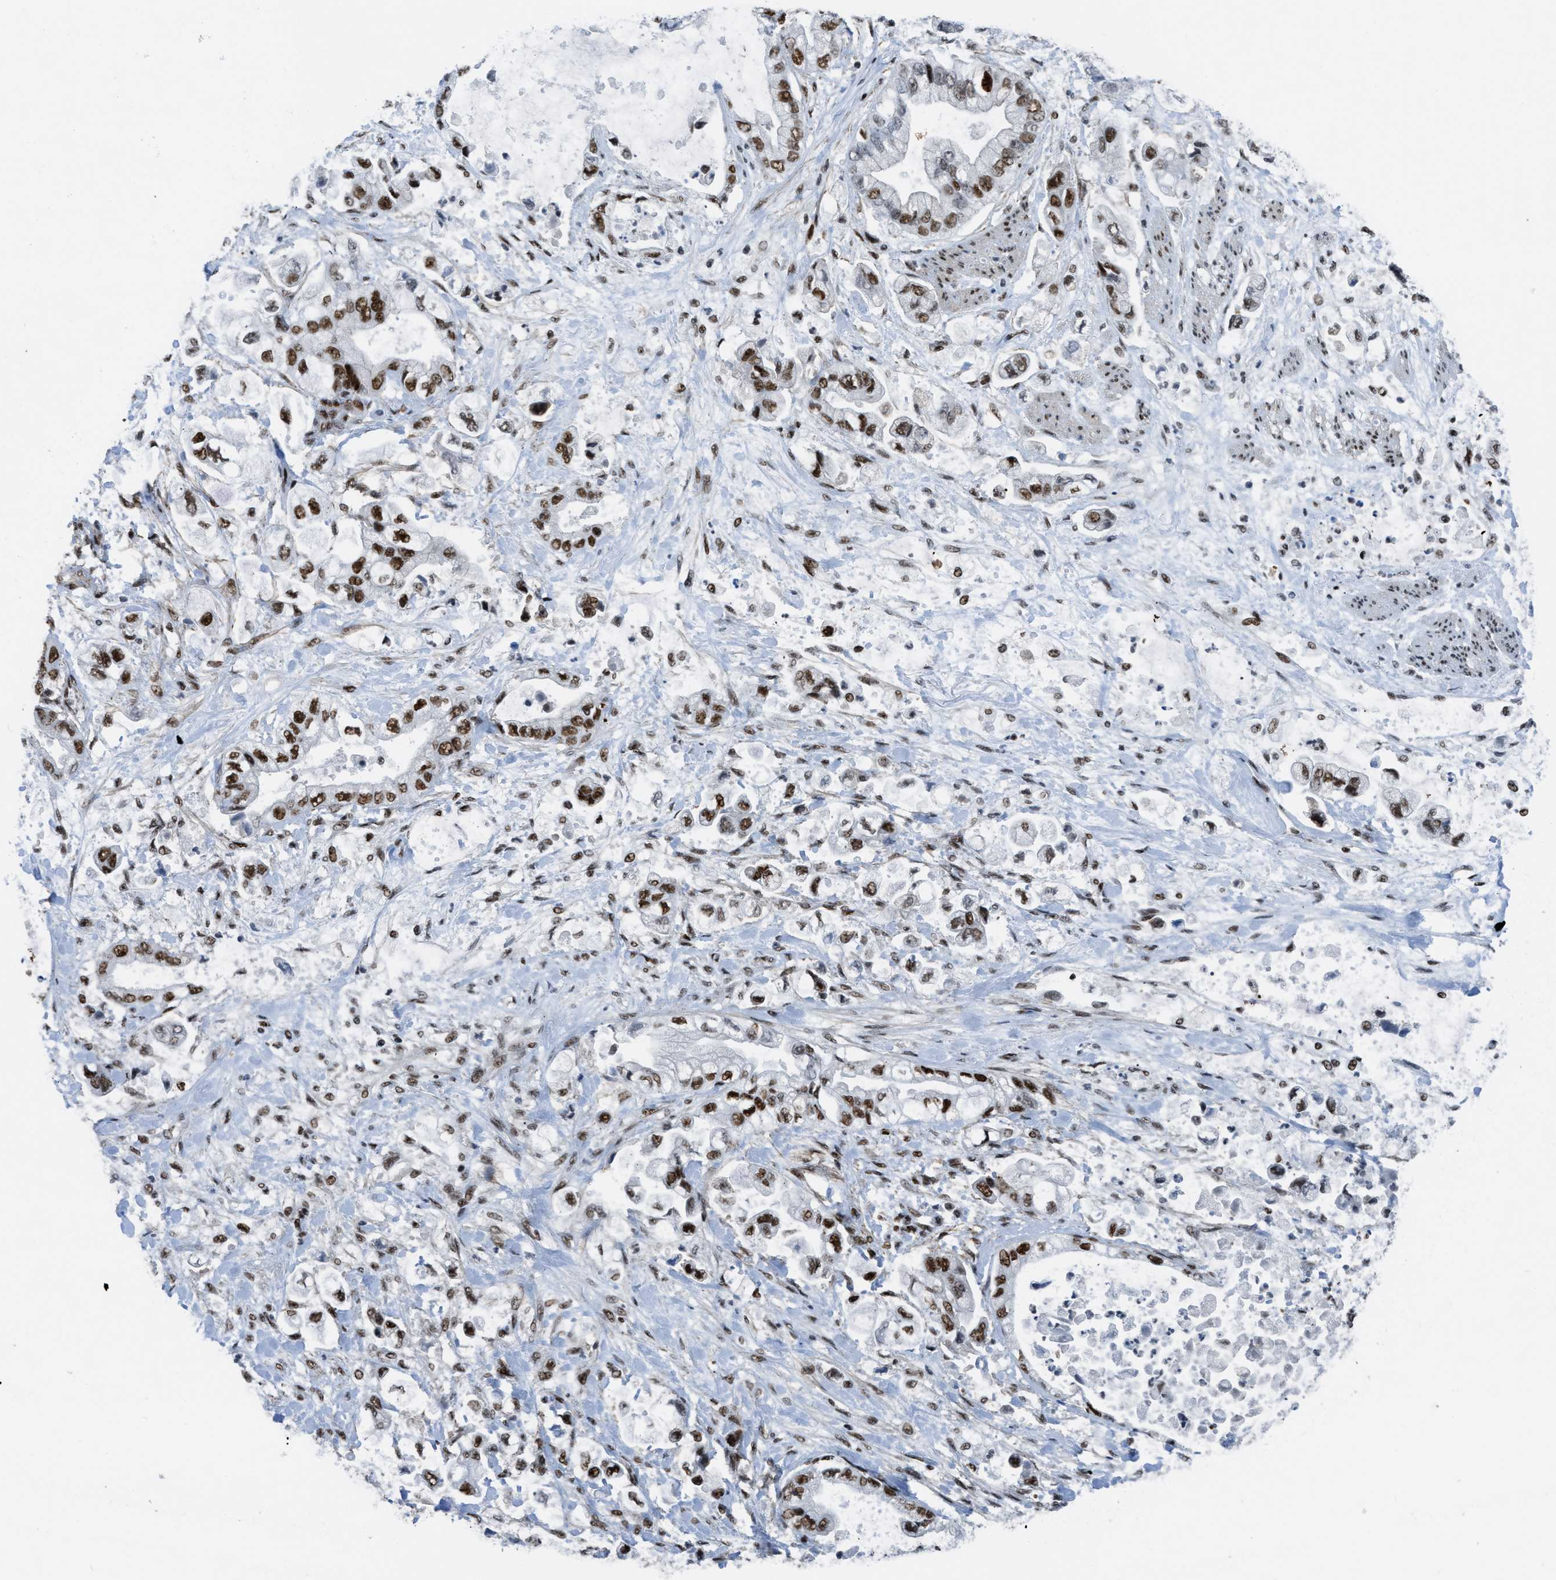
{"staining": {"intensity": "strong", "quantity": ">75%", "location": "nuclear"}, "tissue": "stomach cancer", "cell_type": "Tumor cells", "image_type": "cancer", "snomed": [{"axis": "morphology", "description": "Normal tissue, NOS"}, {"axis": "morphology", "description": "Adenocarcinoma, NOS"}, {"axis": "topography", "description": "Stomach"}], "caption": "DAB (3,3'-diaminobenzidine) immunohistochemical staining of stomach adenocarcinoma demonstrates strong nuclear protein staining in about >75% of tumor cells.", "gene": "ZNF207", "patient": {"sex": "male", "age": 62}}